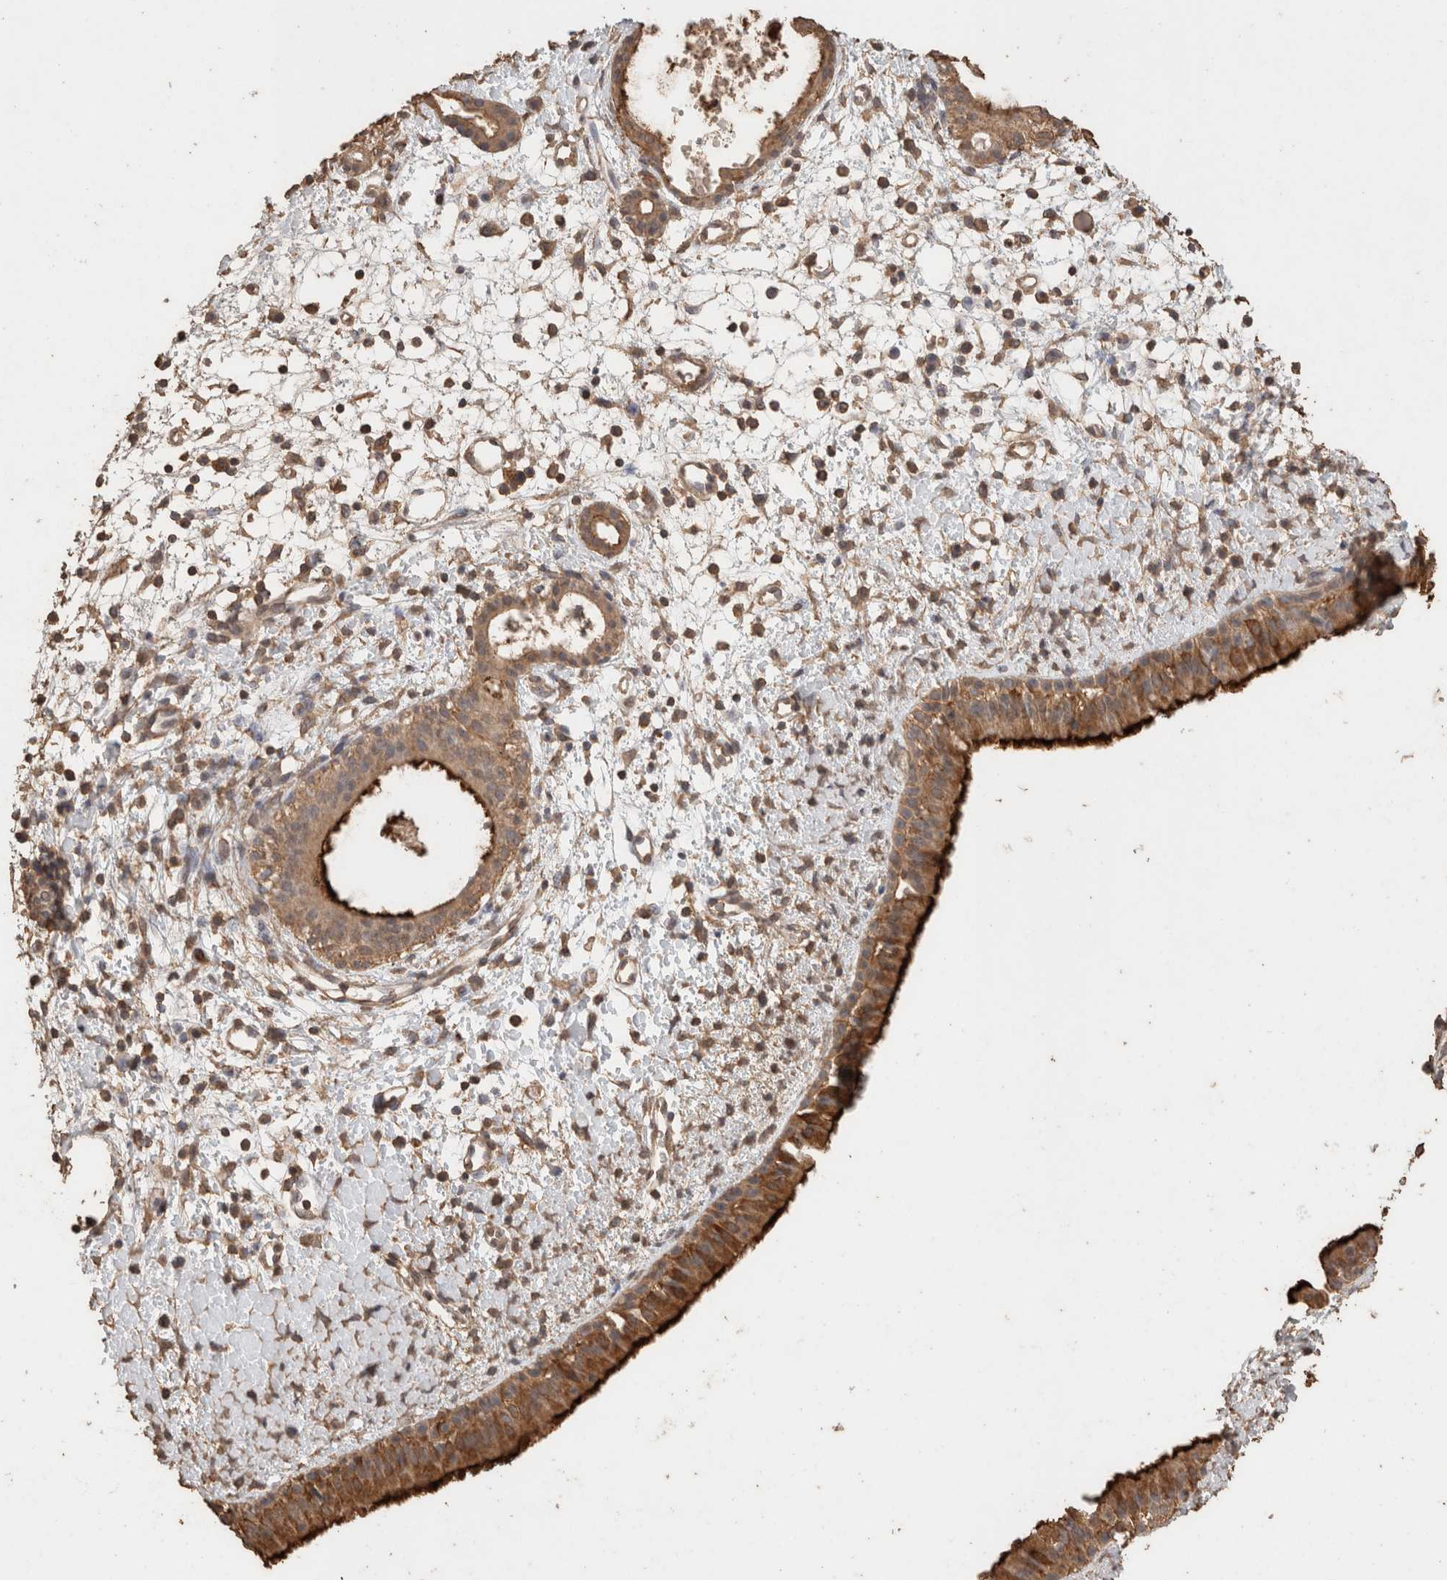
{"staining": {"intensity": "strong", "quantity": ">75%", "location": "cytoplasmic/membranous"}, "tissue": "nasopharynx", "cell_type": "Respiratory epithelial cells", "image_type": "normal", "snomed": [{"axis": "morphology", "description": "Normal tissue, NOS"}, {"axis": "topography", "description": "Nasopharynx"}], "caption": "Nasopharynx stained with a protein marker exhibits strong staining in respiratory epithelial cells.", "gene": "CX3CL1", "patient": {"sex": "male", "age": 22}}